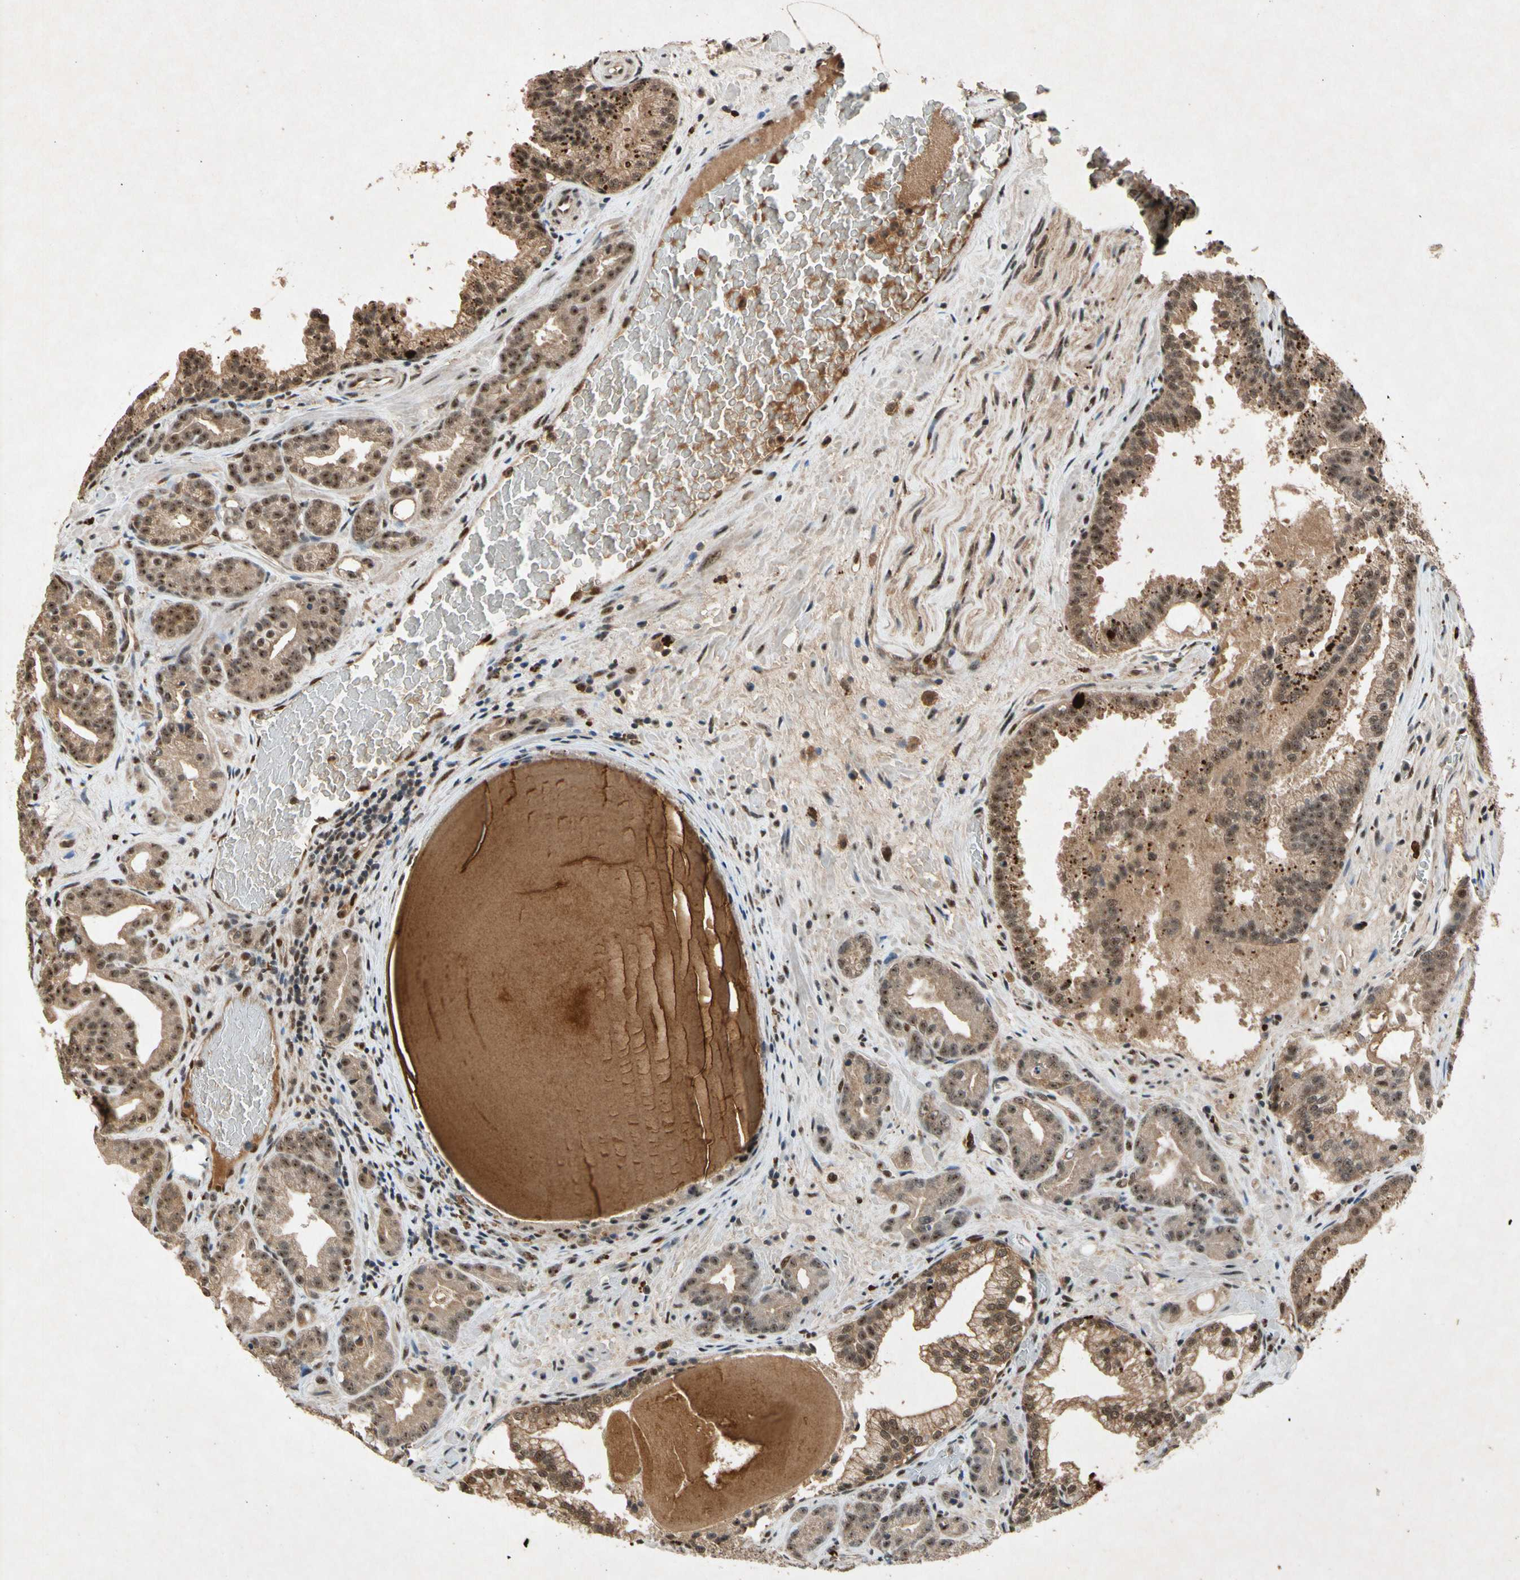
{"staining": {"intensity": "moderate", "quantity": ">75%", "location": "cytoplasmic/membranous,nuclear"}, "tissue": "prostate cancer", "cell_type": "Tumor cells", "image_type": "cancer", "snomed": [{"axis": "morphology", "description": "Adenocarcinoma, Low grade"}, {"axis": "topography", "description": "Prostate"}], "caption": "Approximately >75% of tumor cells in adenocarcinoma (low-grade) (prostate) display moderate cytoplasmic/membranous and nuclear protein expression as visualized by brown immunohistochemical staining.", "gene": "PML", "patient": {"sex": "male", "age": 63}}